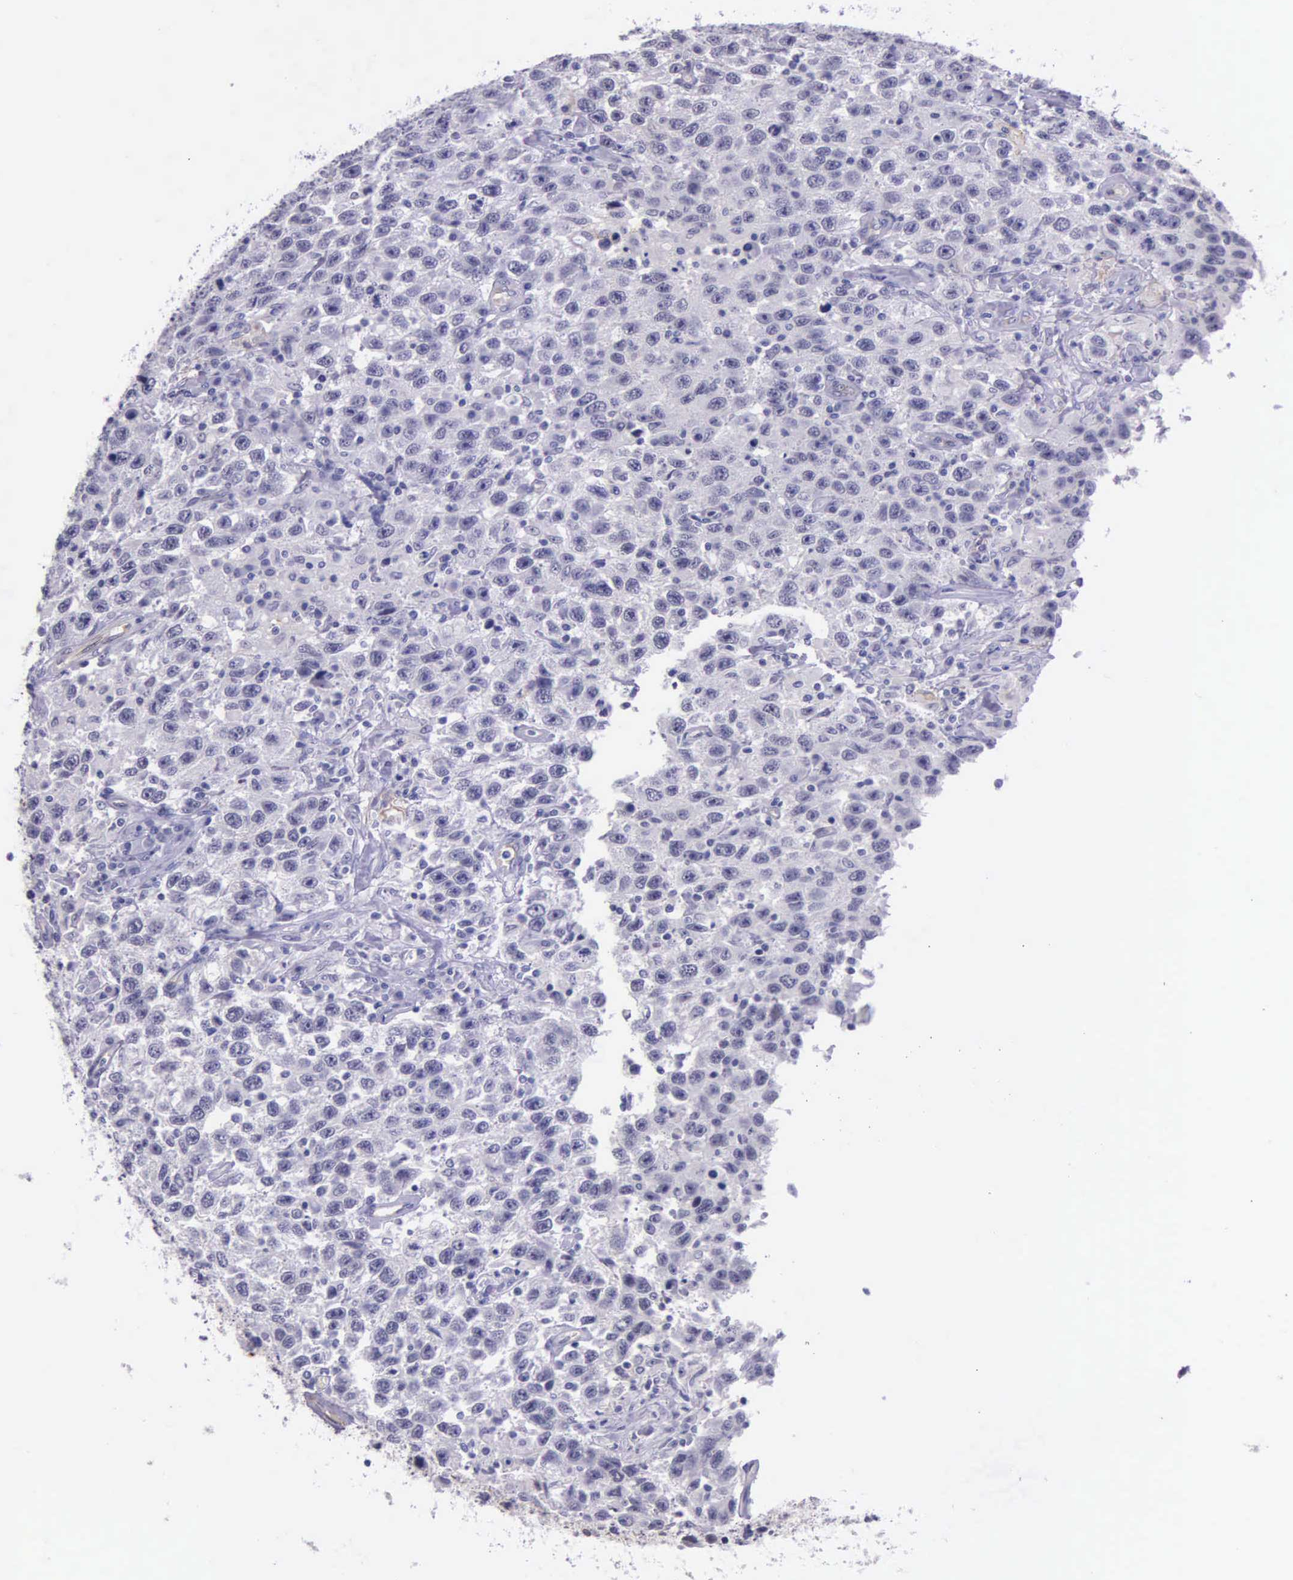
{"staining": {"intensity": "negative", "quantity": "none", "location": "none"}, "tissue": "testis cancer", "cell_type": "Tumor cells", "image_type": "cancer", "snomed": [{"axis": "morphology", "description": "Seminoma, NOS"}, {"axis": "topography", "description": "Testis"}], "caption": "Tumor cells are negative for protein expression in human testis cancer.", "gene": "AHNAK2", "patient": {"sex": "male", "age": 41}}